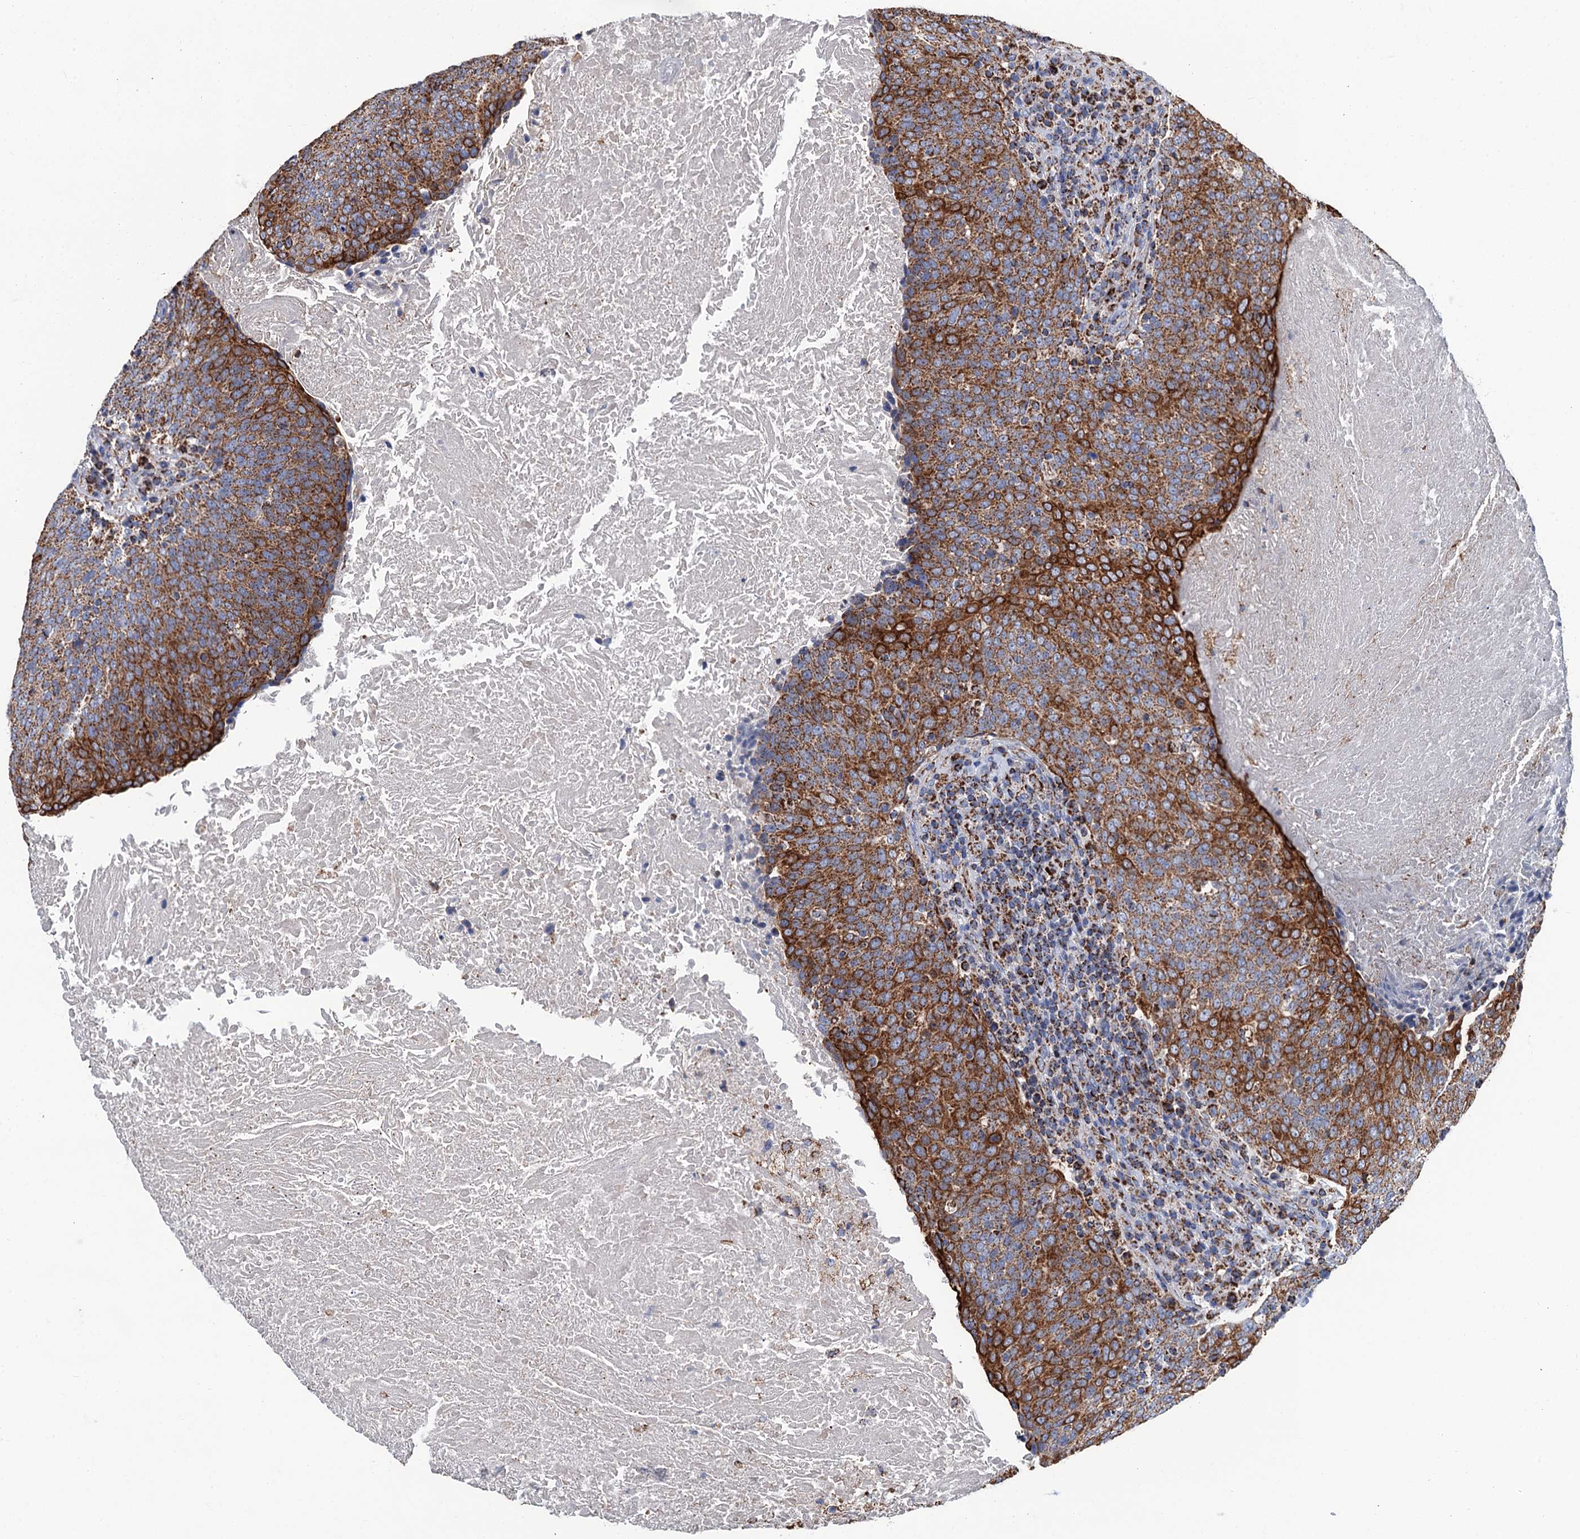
{"staining": {"intensity": "strong", "quantity": ">75%", "location": "cytoplasmic/membranous"}, "tissue": "head and neck cancer", "cell_type": "Tumor cells", "image_type": "cancer", "snomed": [{"axis": "morphology", "description": "Squamous cell carcinoma, NOS"}, {"axis": "morphology", "description": "Squamous cell carcinoma, metastatic, NOS"}, {"axis": "topography", "description": "Lymph node"}, {"axis": "topography", "description": "Head-Neck"}], "caption": "A high amount of strong cytoplasmic/membranous staining is seen in approximately >75% of tumor cells in head and neck cancer tissue.", "gene": "IVD", "patient": {"sex": "male", "age": 62}}